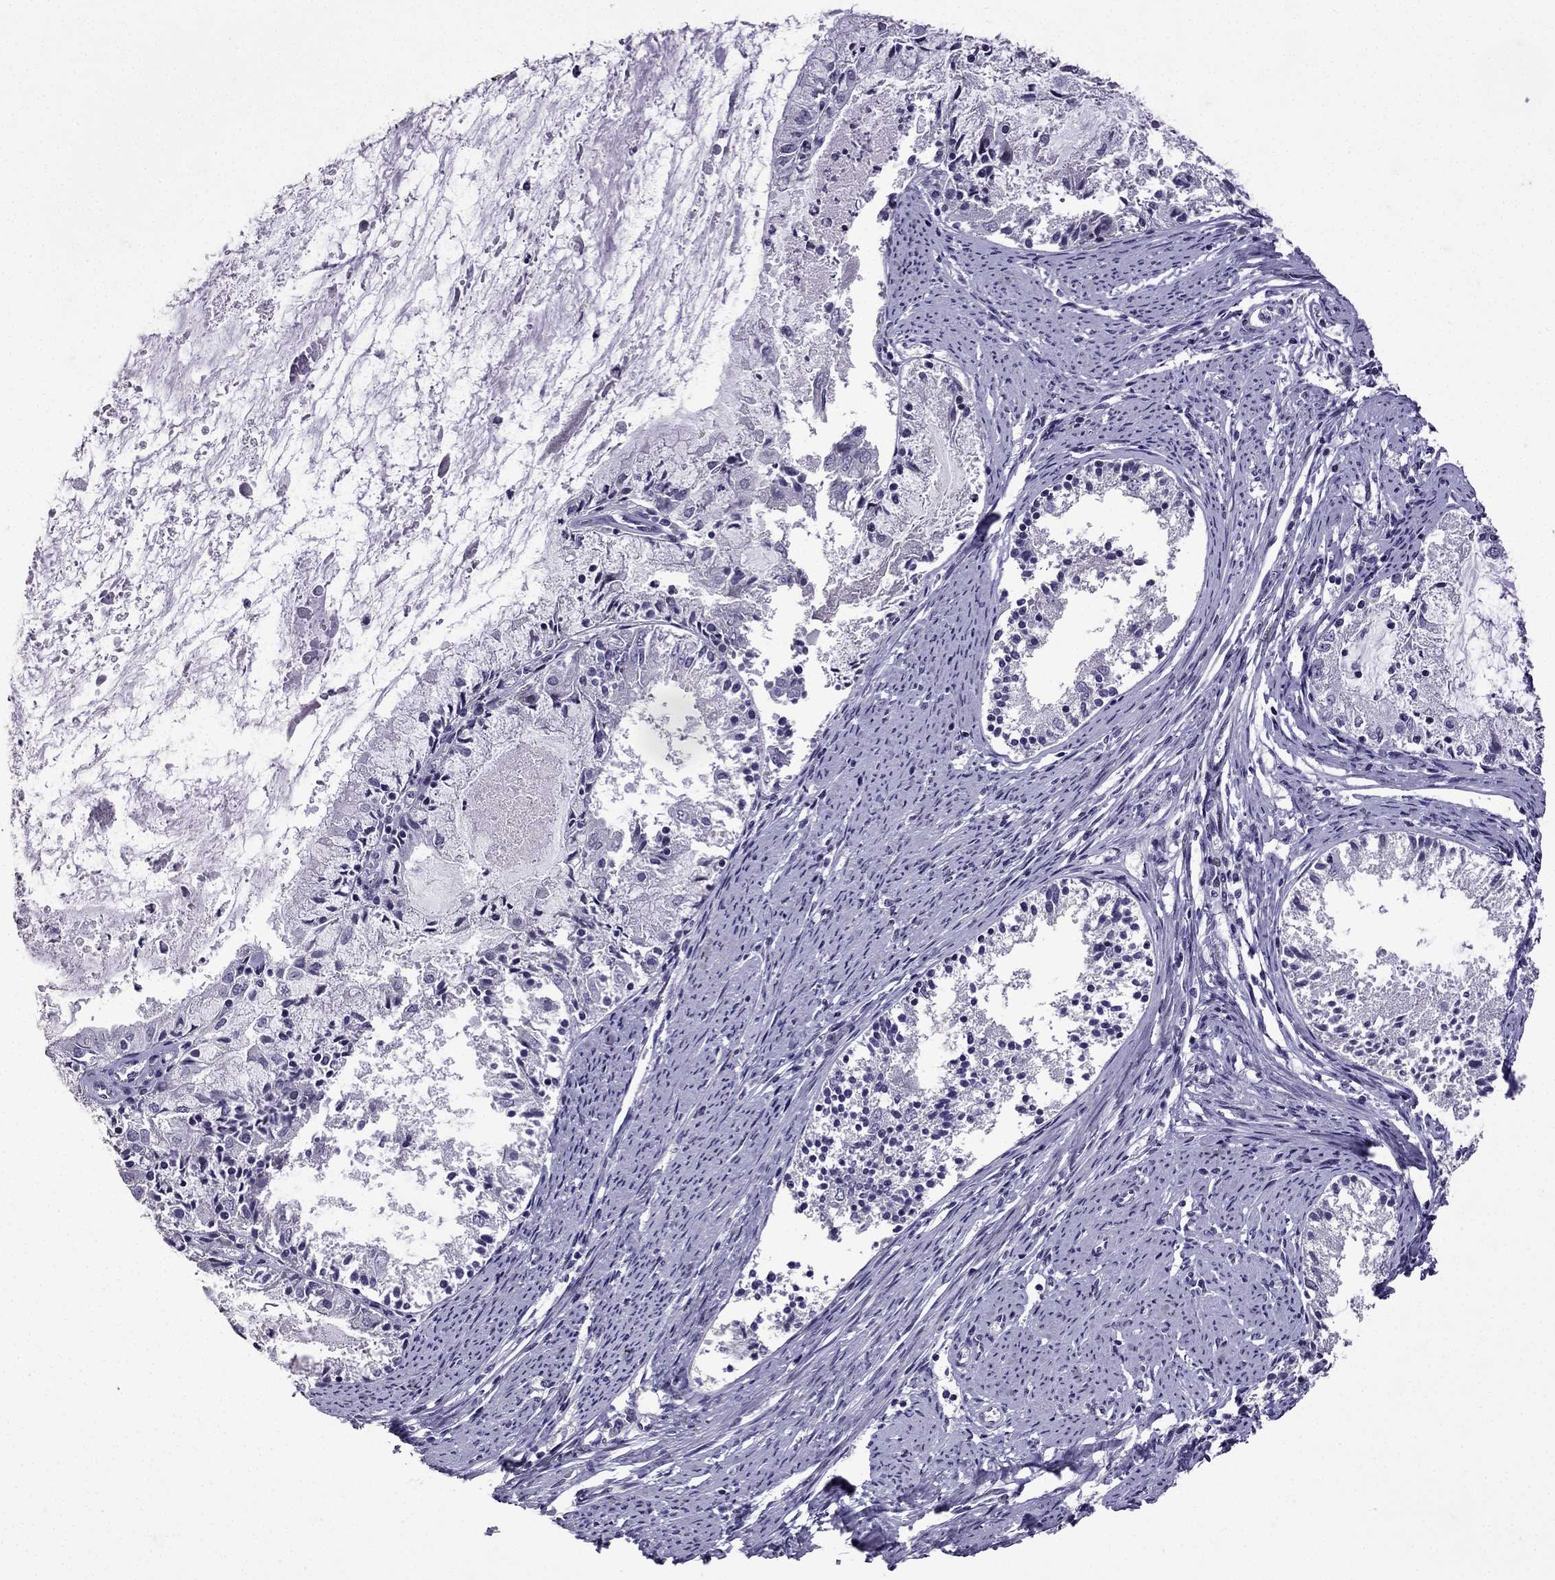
{"staining": {"intensity": "negative", "quantity": "none", "location": "none"}, "tissue": "endometrial cancer", "cell_type": "Tumor cells", "image_type": "cancer", "snomed": [{"axis": "morphology", "description": "Adenocarcinoma, NOS"}, {"axis": "topography", "description": "Endometrium"}], "caption": "Immunohistochemistry of endometrial cancer demonstrates no staining in tumor cells.", "gene": "TTN", "patient": {"sex": "female", "age": 57}}